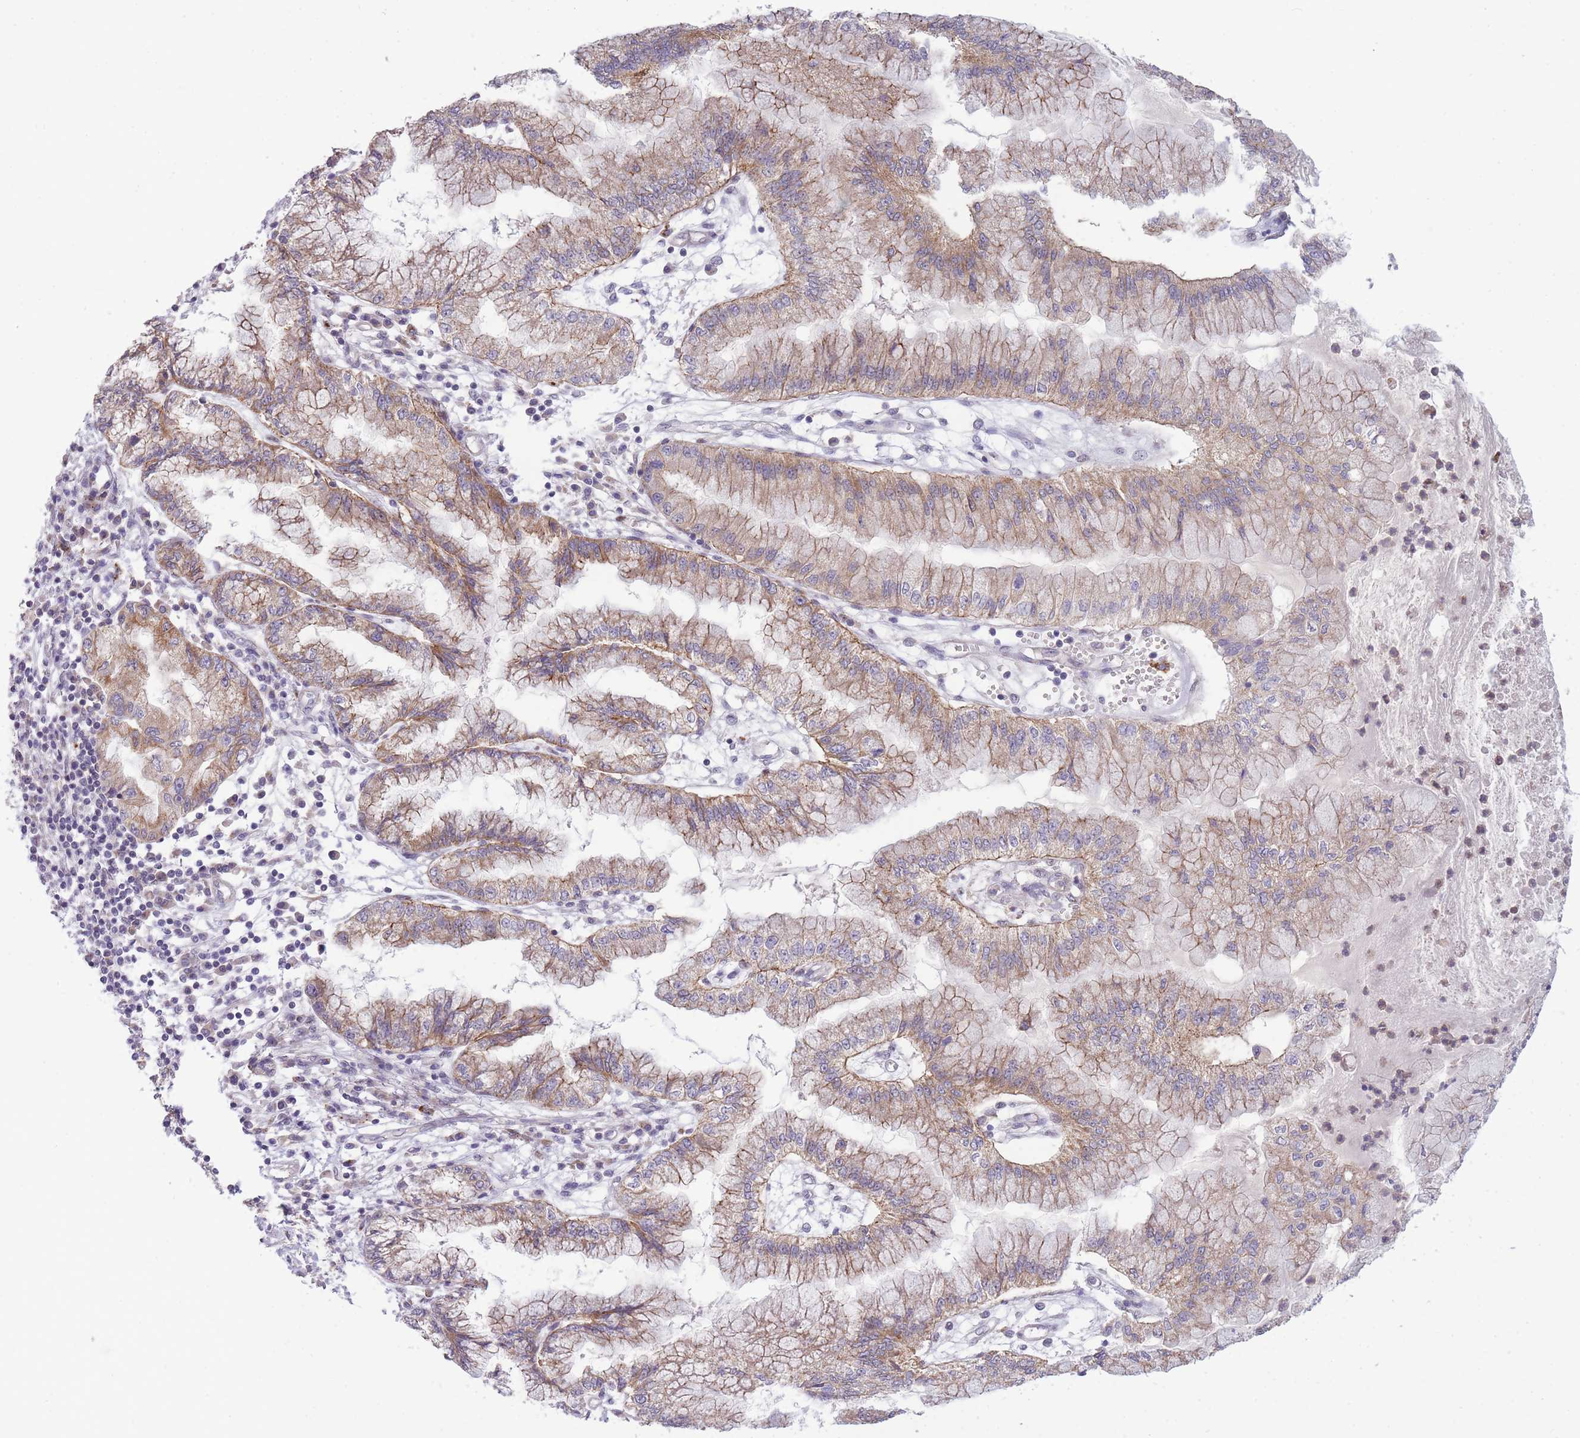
{"staining": {"intensity": "weak", "quantity": ">75%", "location": "cytoplasmic/membranous"}, "tissue": "pancreatic cancer", "cell_type": "Tumor cells", "image_type": "cancer", "snomed": [{"axis": "morphology", "description": "Adenocarcinoma, NOS"}, {"axis": "topography", "description": "Pancreas"}], "caption": "DAB (3,3'-diaminobenzidine) immunohistochemical staining of human pancreatic adenocarcinoma demonstrates weak cytoplasmic/membranous protein expression in about >75% of tumor cells.", "gene": "TRIM61", "patient": {"sex": "male", "age": 73}}